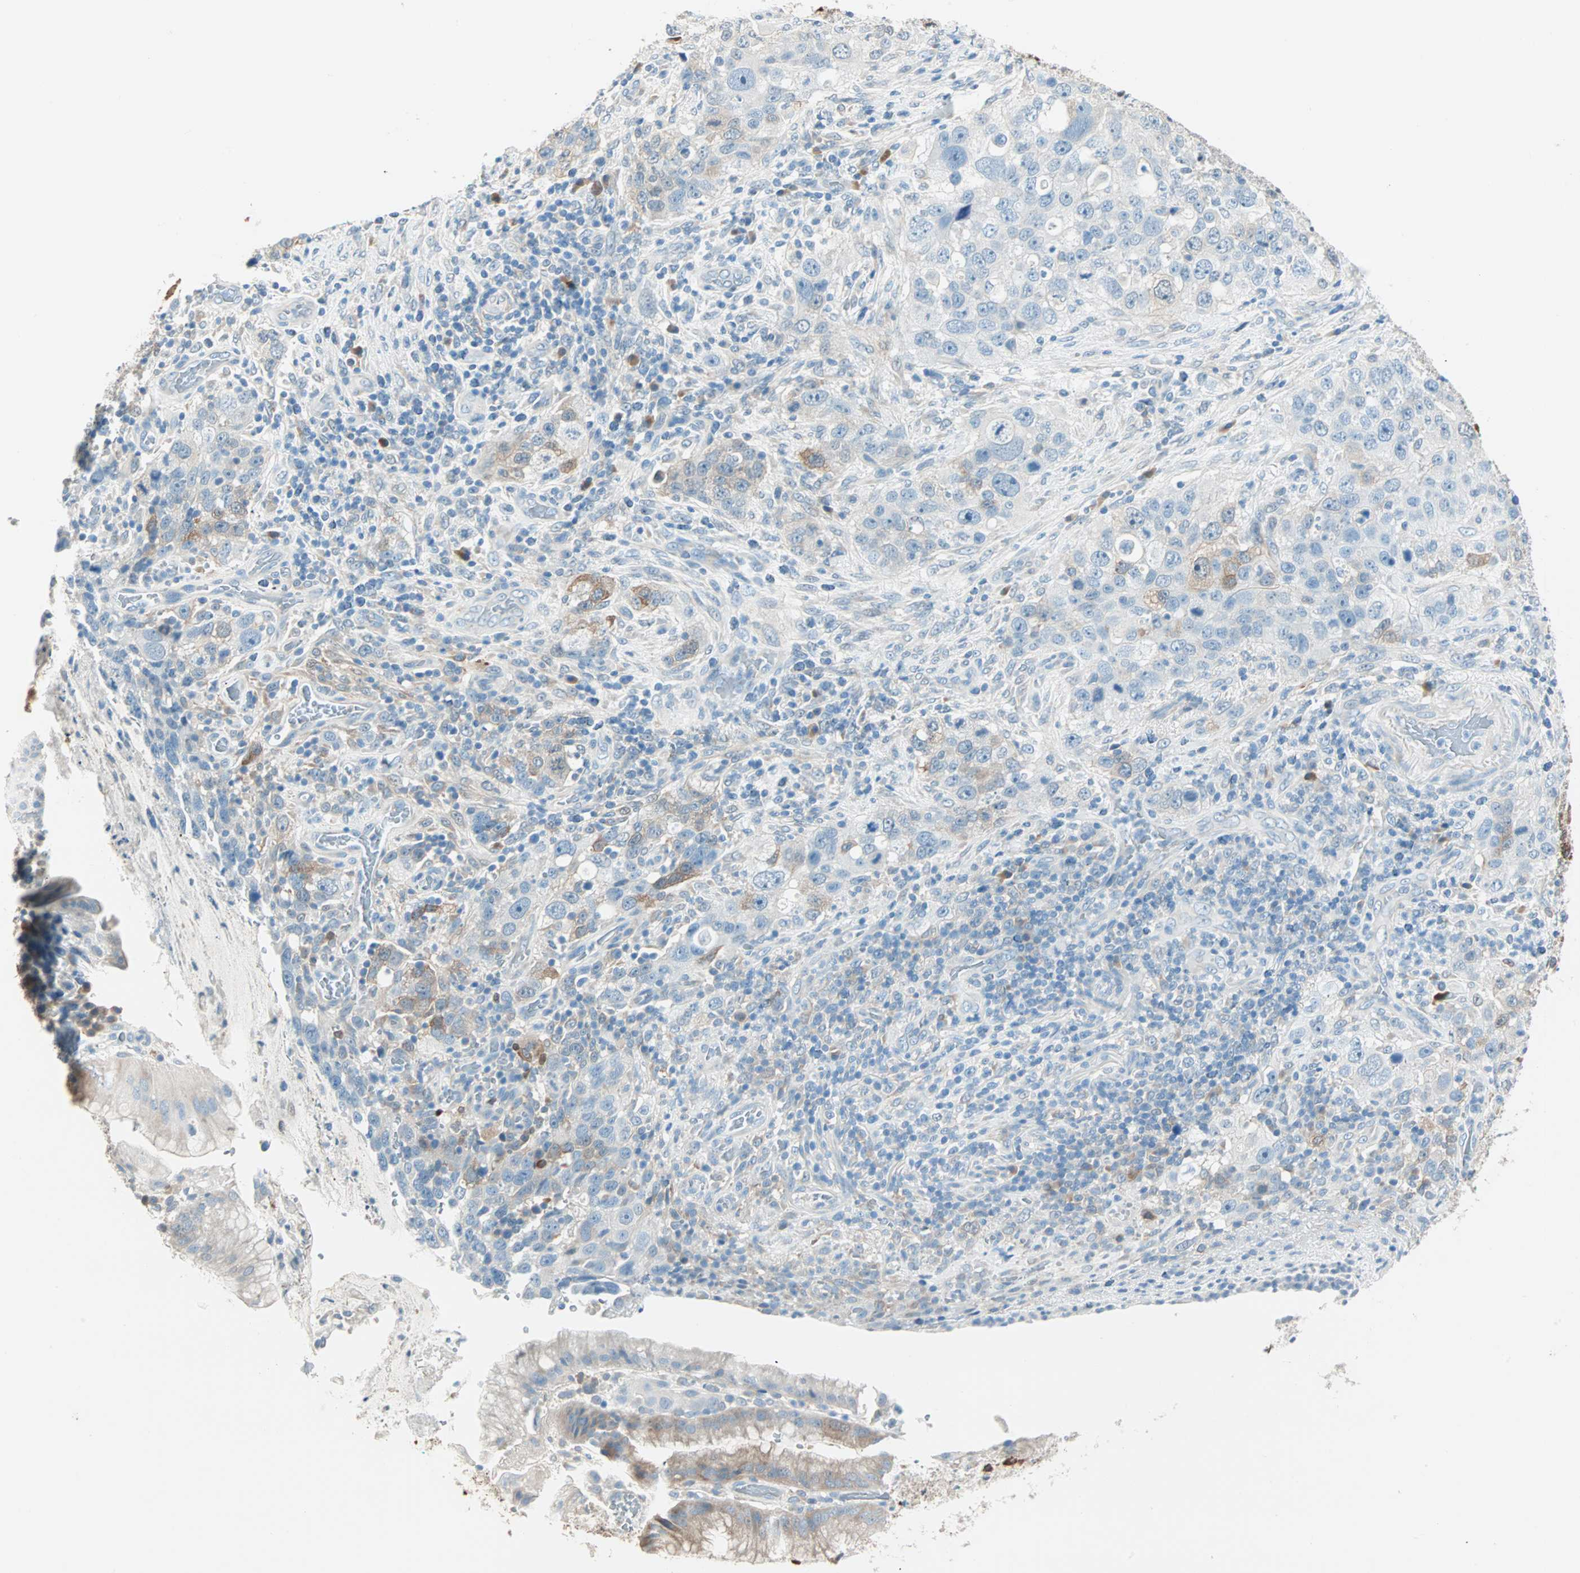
{"staining": {"intensity": "moderate", "quantity": "<25%", "location": "cytoplasmic/membranous"}, "tissue": "stomach cancer", "cell_type": "Tumor cells", "image_type": "cancer", "snomed": [{"axis": "morphology", "description": "Normal tissue, NOS"}, {"axis": "morphology", "description": "Adenocarcinoma, NOS"}, {"axis": "topography", "description": "Stomach"}], "caption": "Immunohistochemistry (IHC) image of stomach adenocarcinoma stained for a protein (brown), which demonstrates low levels of moderate cytoplasmic/membranous staining in about <25% of tumor cells.", "gene": "ATF6", "patient": {"sex": "male", "age": 48}}